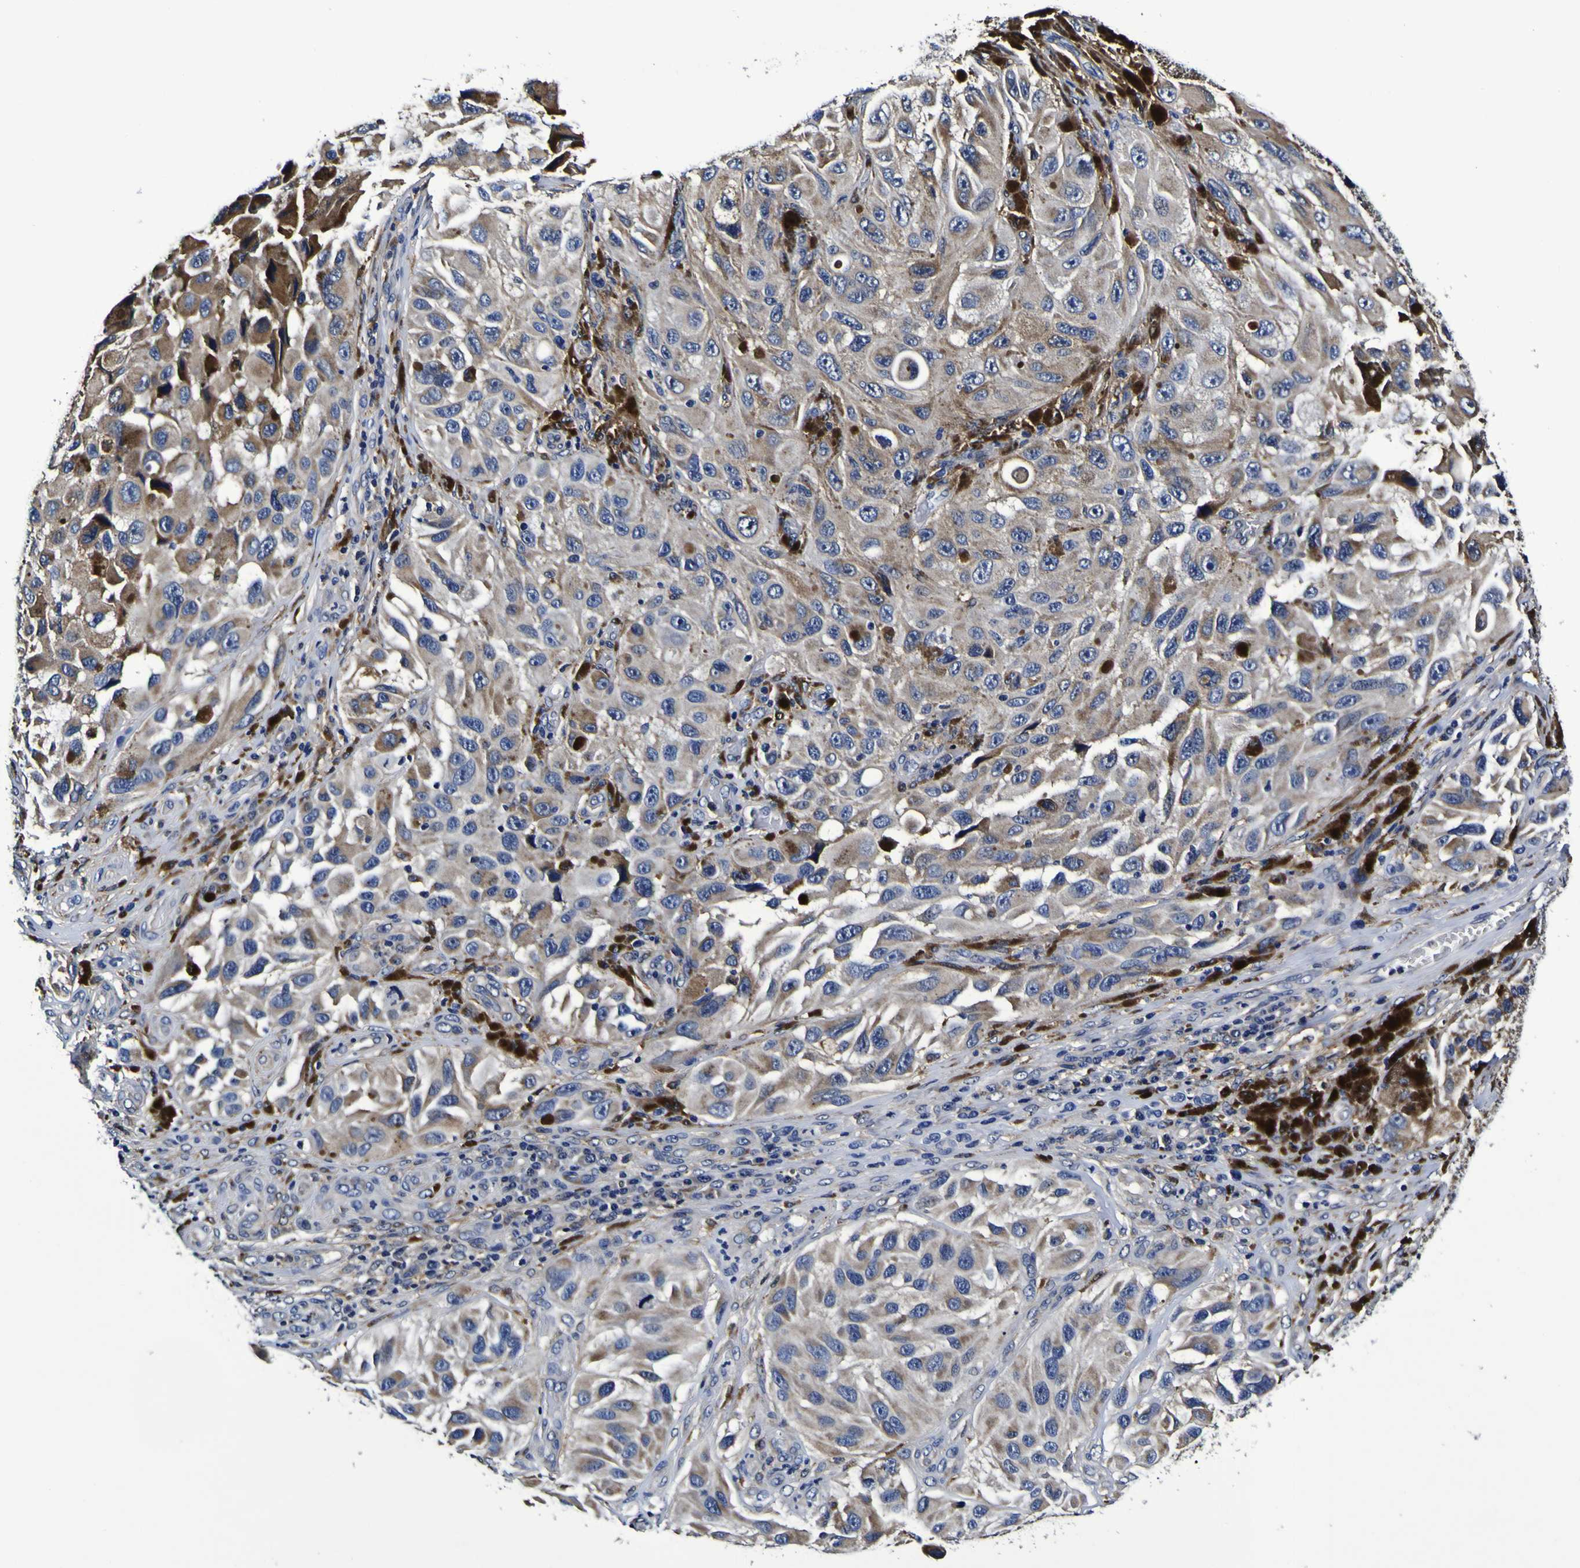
{"staining": {"intensity": "weak", "quantity": "25%-75%", "location": "cytoplasmic/membranous"}, "tissue": "melanoma", "cell_type": "Tumor cells", "image_type": "cancer", "snomed": [{"axis": "morphology", "description": "Malignant melanoma, NOS"}, {"axis": "topography", "description": "Skin"}], "caption": "Human melanoma stained with a protein marker demonstrates weak staining in tumor cells.", "gene": "GPX1", "patient": {"sex": "female", "age": 73}}